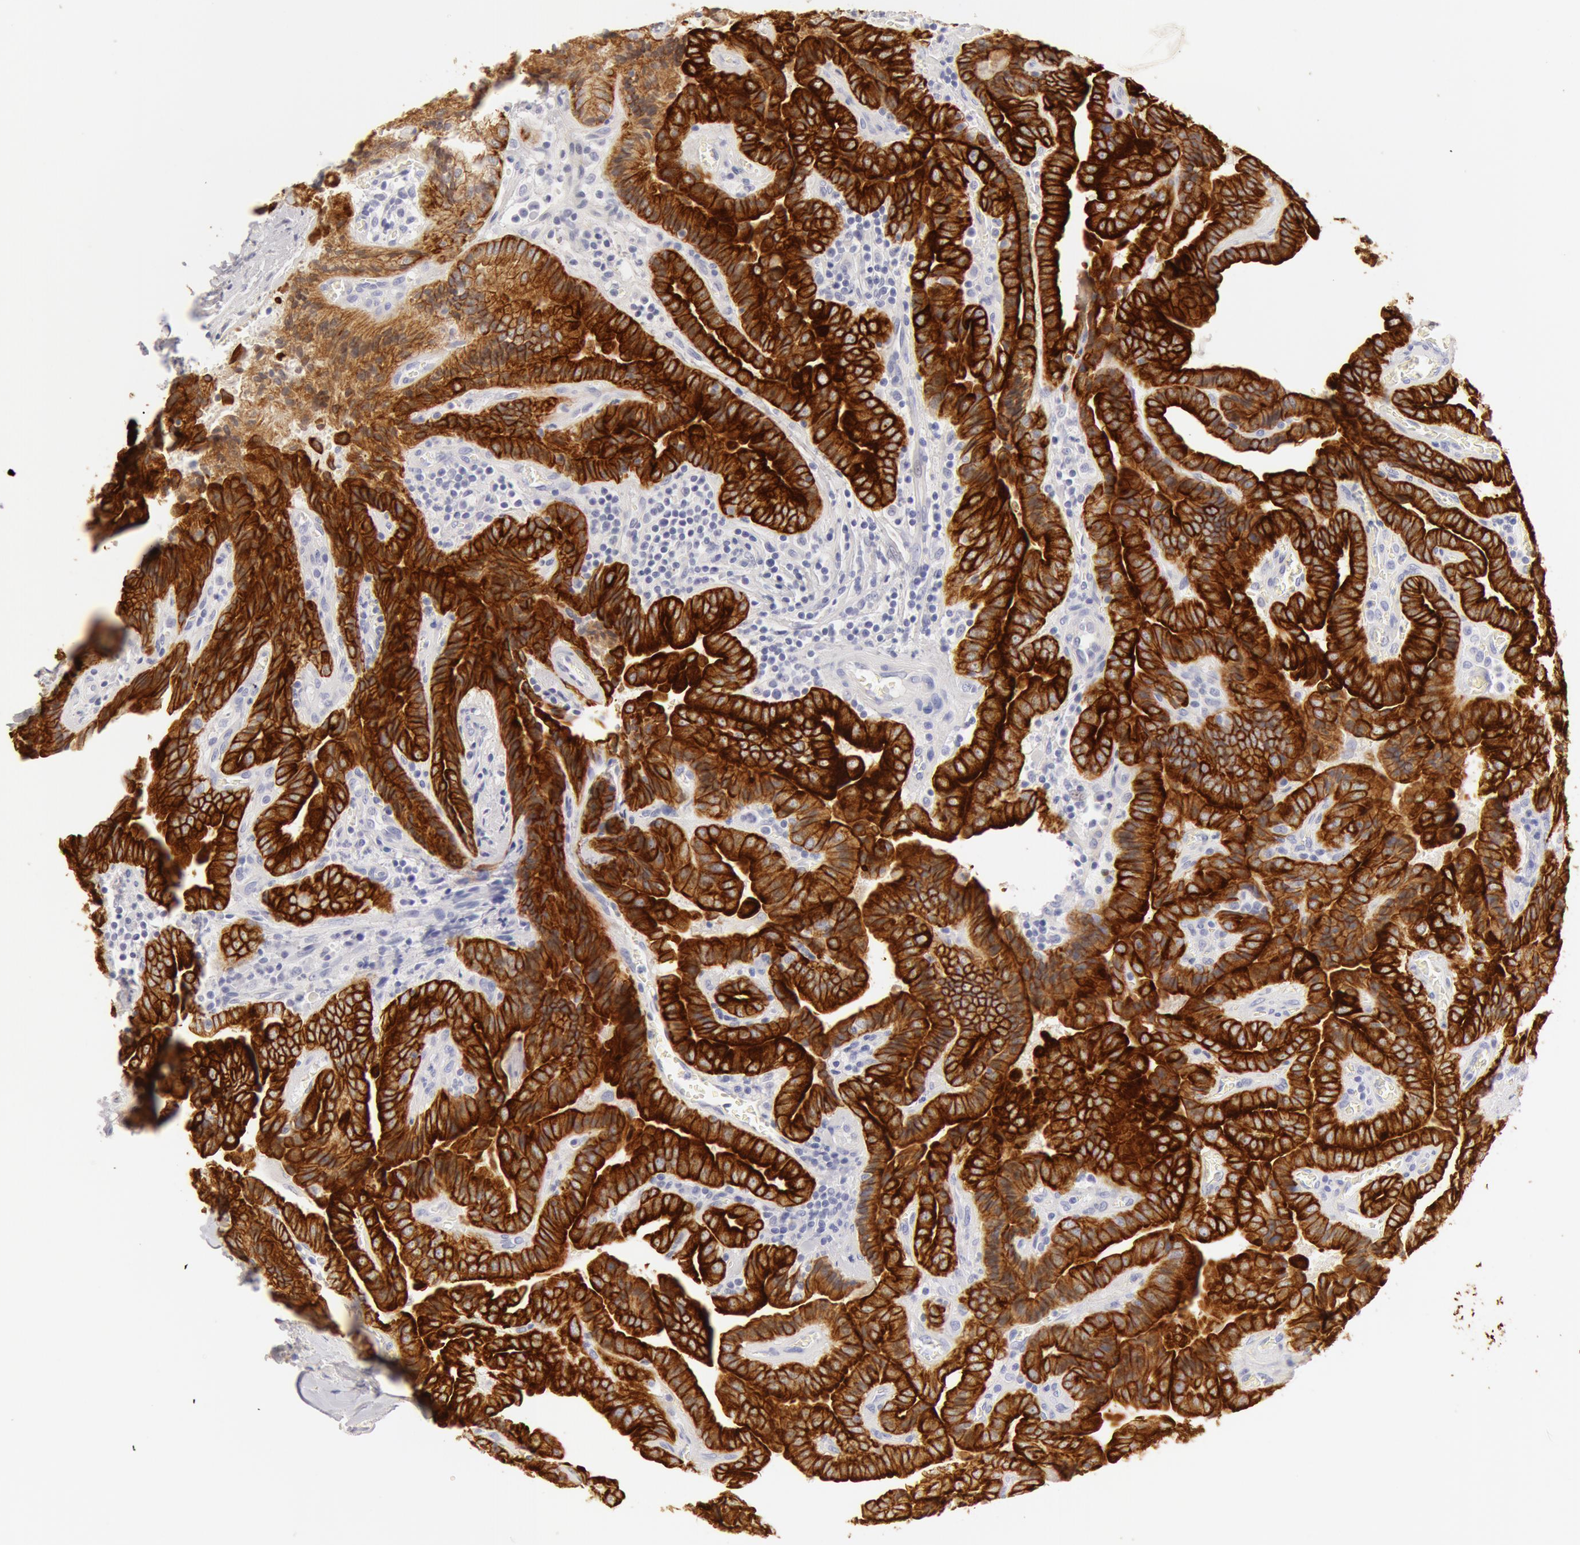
{"staining": {"intensity": "strong", "quantity": ">75%", "location": "cytoplasmic/membranous"}, "tissue": "thyroid cancer", "cell_type": "Tumor cells", "image_type": "cancer", "snomed": [{"axis": "morphology", "description": "Papillary adenocarcinoma, NOS"}, {"axis": "topography", "description": "Thyroid gland"}], "caption": "Immunohistochemical staining of human thyroid cancer displays high levels of strong cytoplasmic/membranous protein positivity in about >75% of tumor cells.", "gene": "KRT8", "patient": {"sex": "female", "age": 71}}